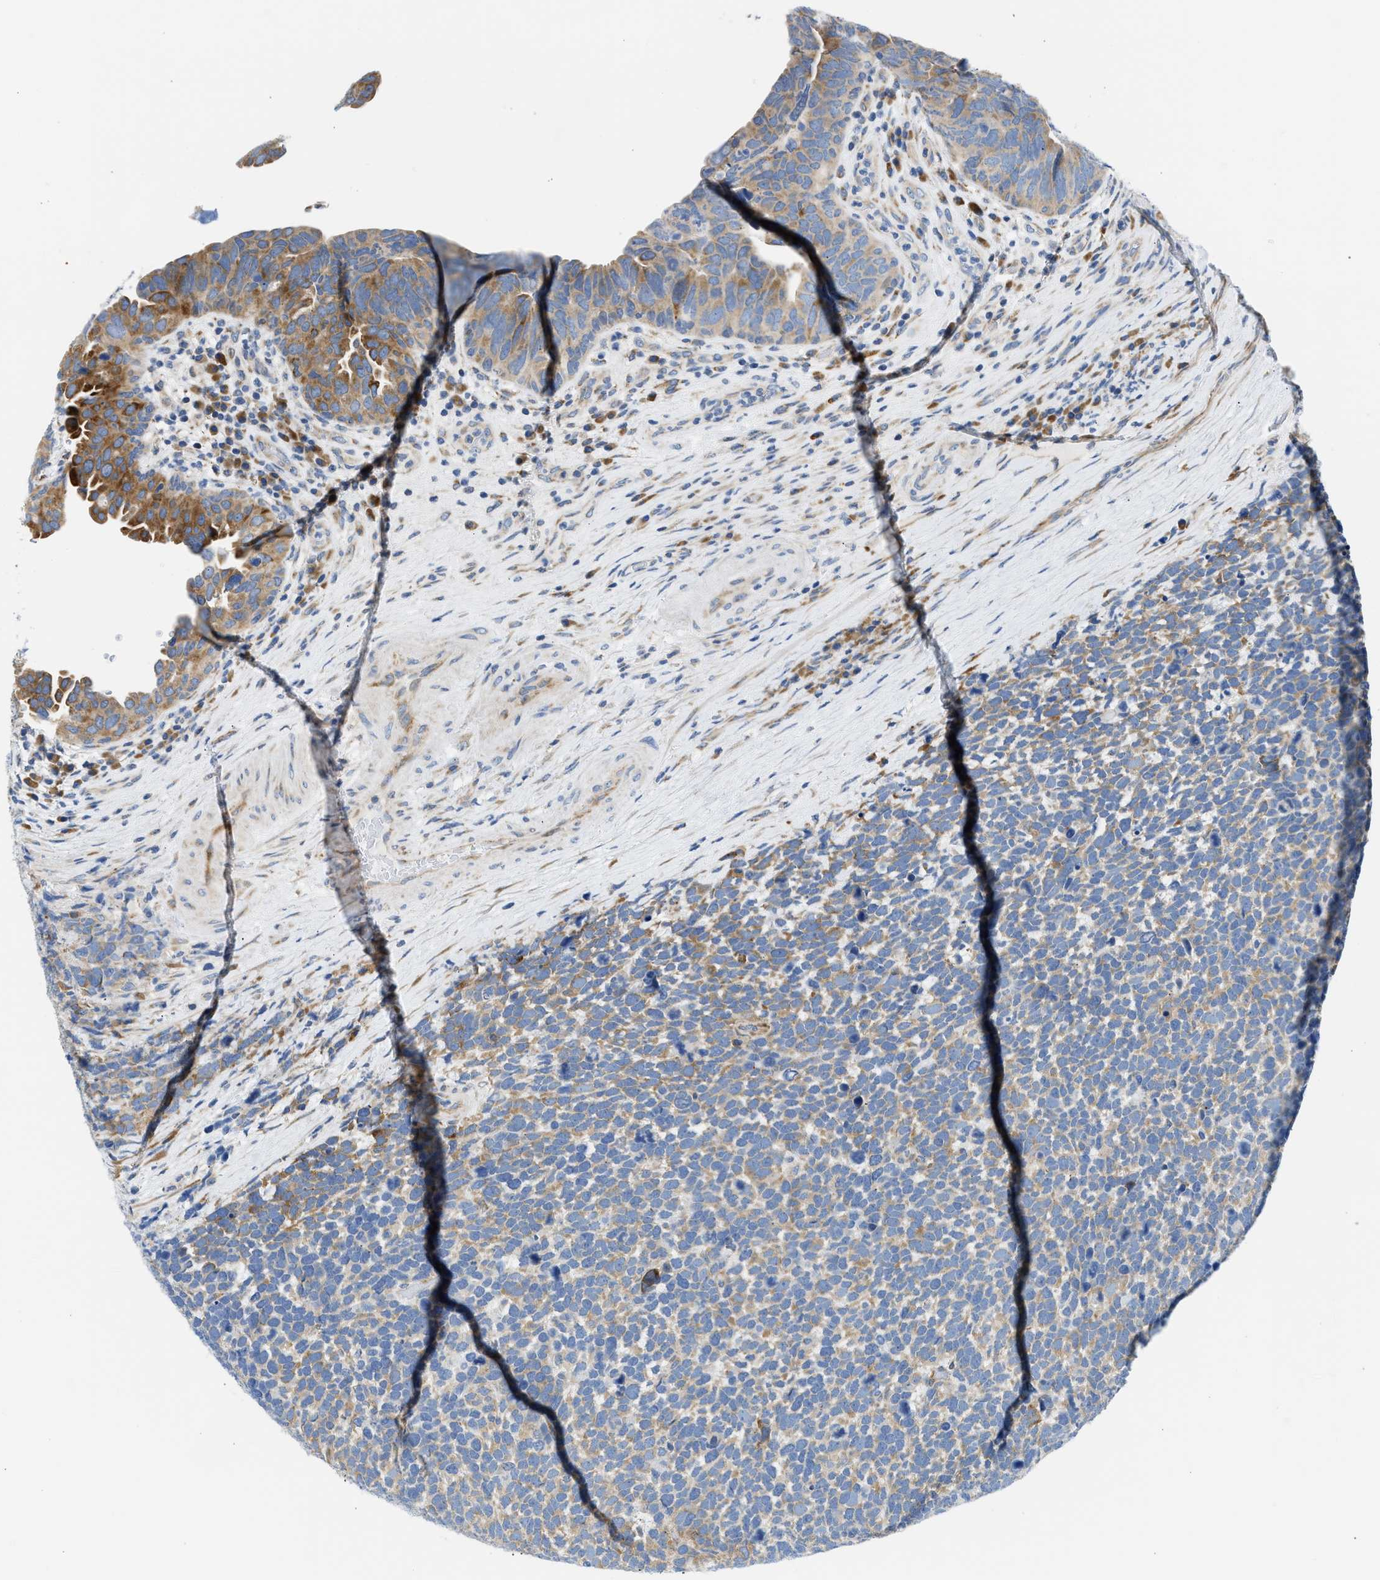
{"staining": {"intensity": "weak", "quantity": ">75%", "location": "cytoplasmic/membranous"}, "tissue": "urothelial cancer", "cell_type": "Tumor cells", "image_type": "cancer", "snomed": [{"axis": "morphology", "description": "Urothelial carcinoma, High grade"}, {"axis": "topography", "description": "Urinary bladder"}], "caption": "Protein positivity by IHC demonstrates weak cytoplasmic/membranous expression in about >75% of tumor cells in urothelial cancer.", "gene": "CAMKK2", "patient": {"sex": "female", "age": 82}}